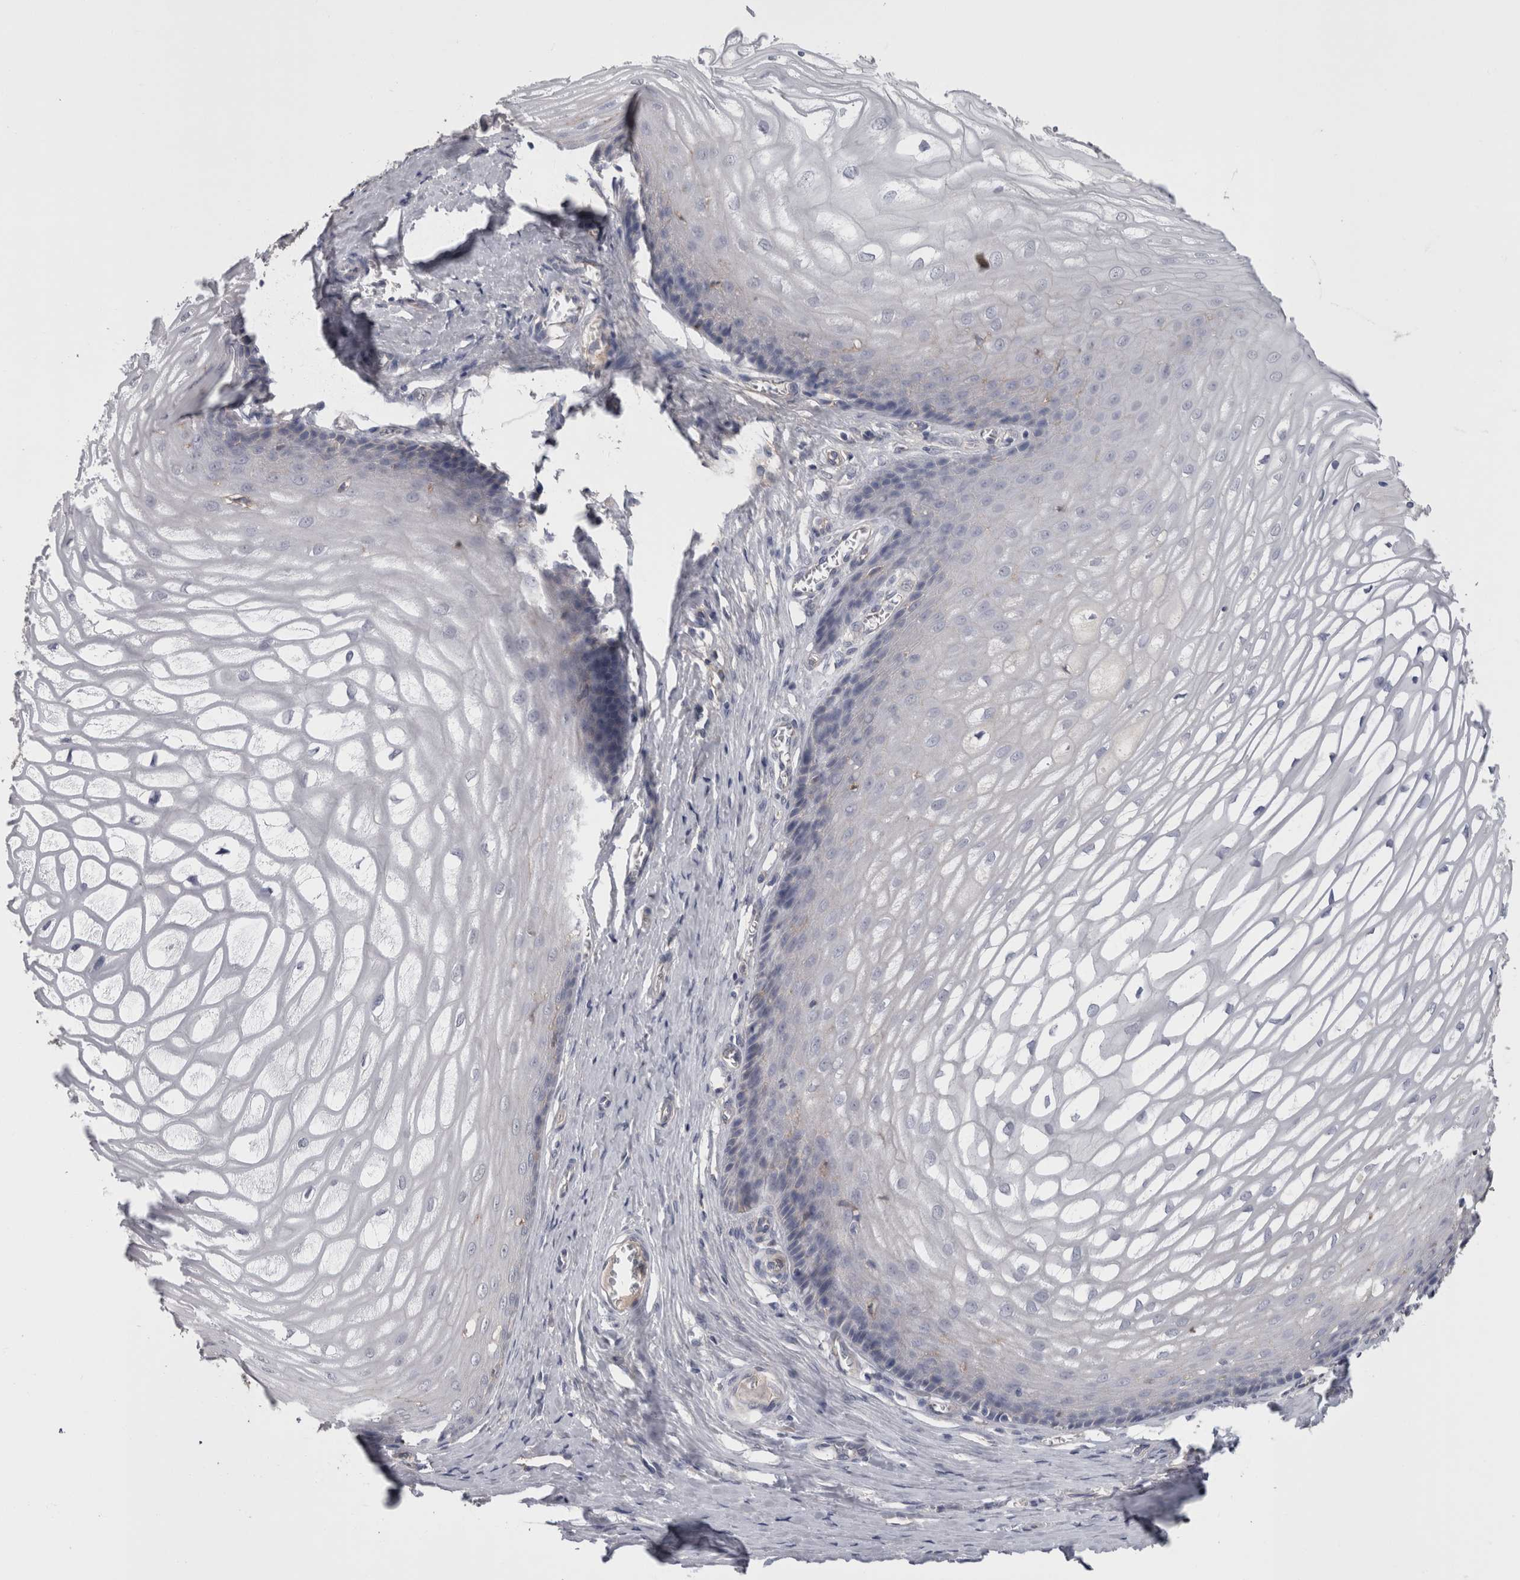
{"staining": {"intensity": "negative", "quantity": "none", "location": "none"}, "tissue": "cervix", "cell_type": "Glandular cells", "image_type": "normal", "snomed": [{"axis": "morphology", "description": "Normal tissue, NOS"}, {"axis": "topography", "description": "Cervix"}], "caption": "Normal cervix was stained to show a protein in brown. There is no significant positivity in glandular cells.", "gene": "NECTIN2", "patient": {"sex": "female", "age": 55}}